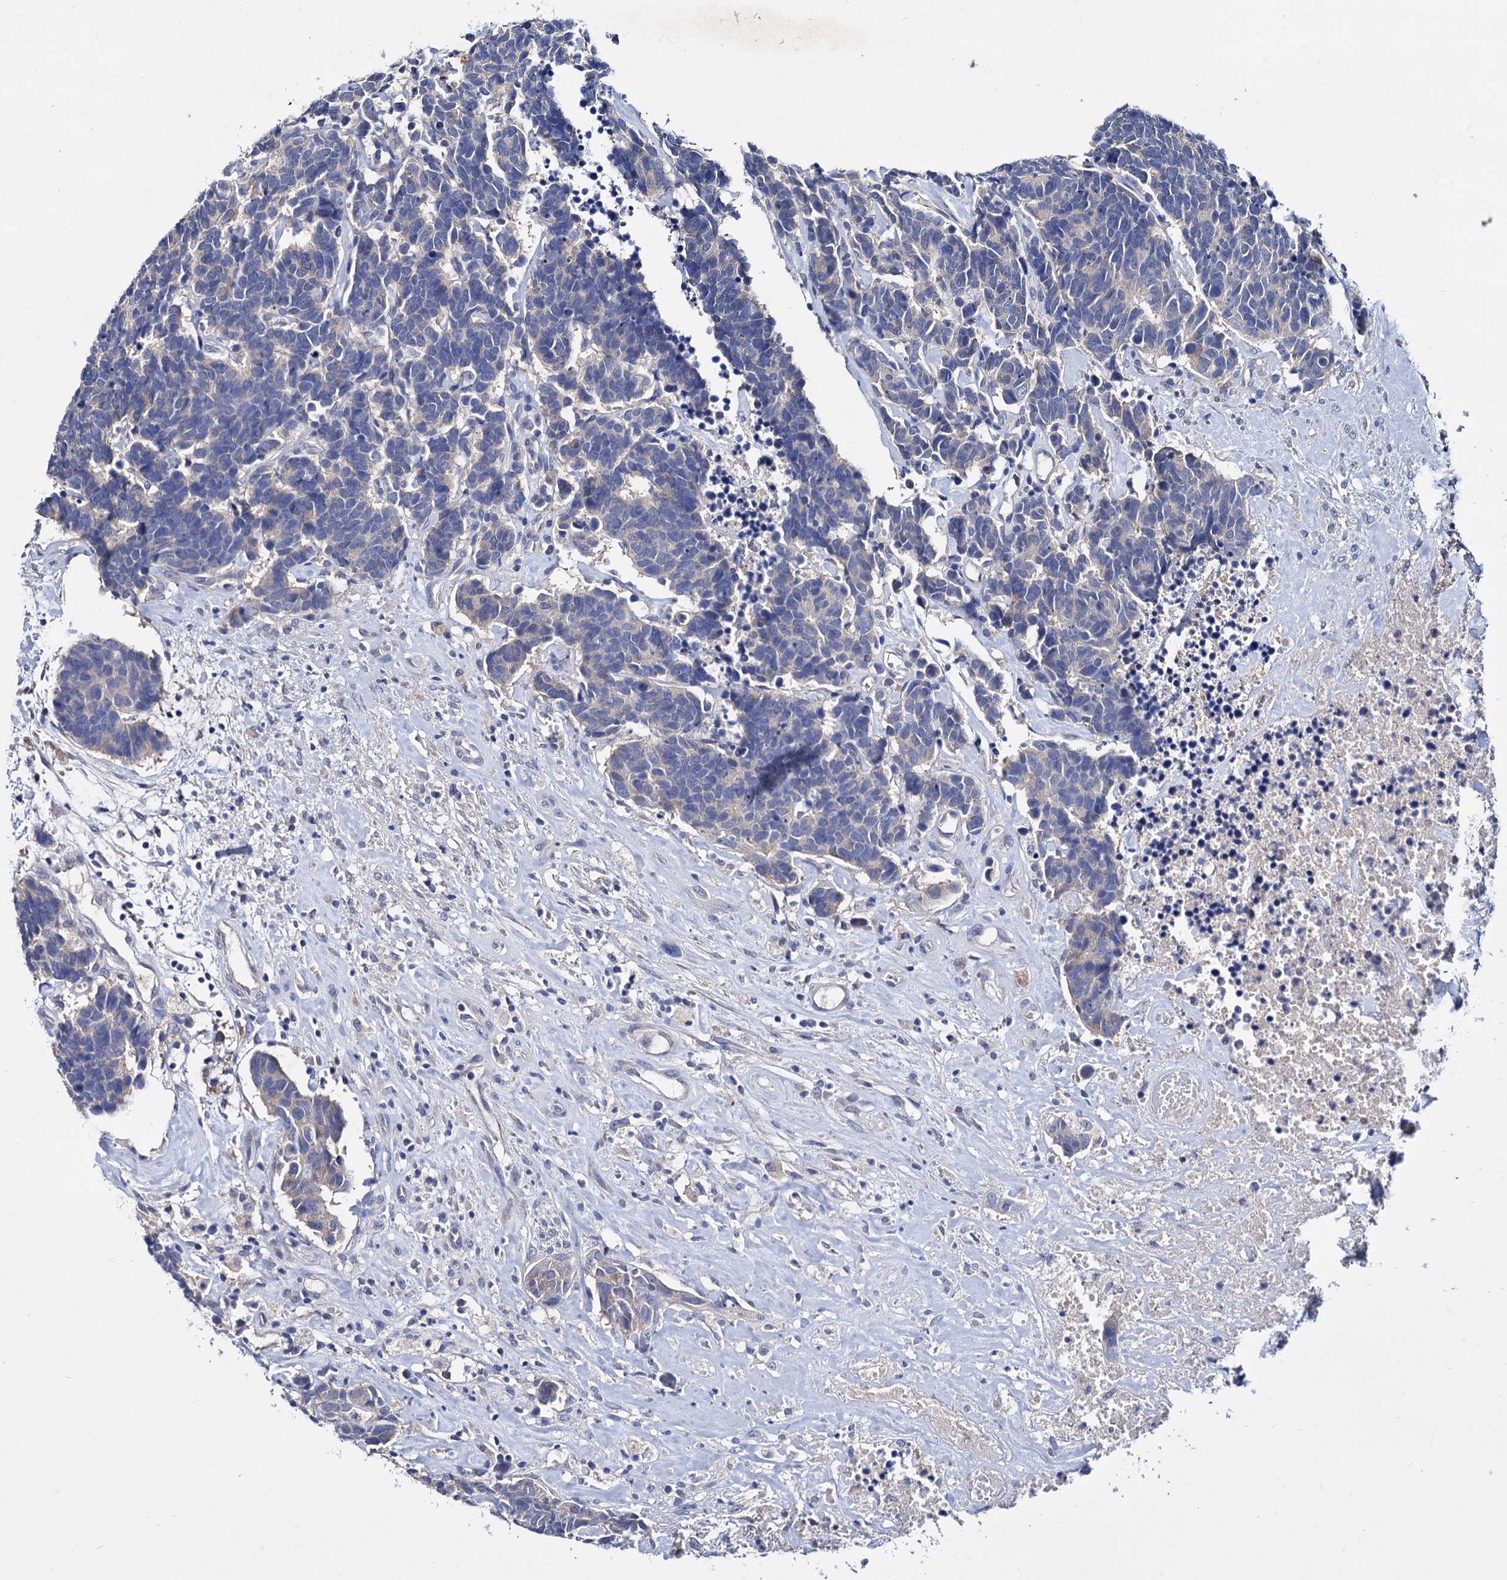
{"staining": {"intensity": "negative", "quantity": "none", "location": "none"}, "tissue": "carcinoid", "cell_type": "Tumor cells", "image_type": "cancer", "snomed": [{"axis": "morphology", "description": "Carcinoma, NOS"}, {"axis": "morphology", "description": "Carcinoid, malignant, NOS"}, {"axis": "topography", "description": "Urinary bladder"}], "caption": "The micrograph shows no significant positivity in tumor cells of carcinoid.", "gene": "NPAS4", "patient": {"sex": "male", "age": 57}}